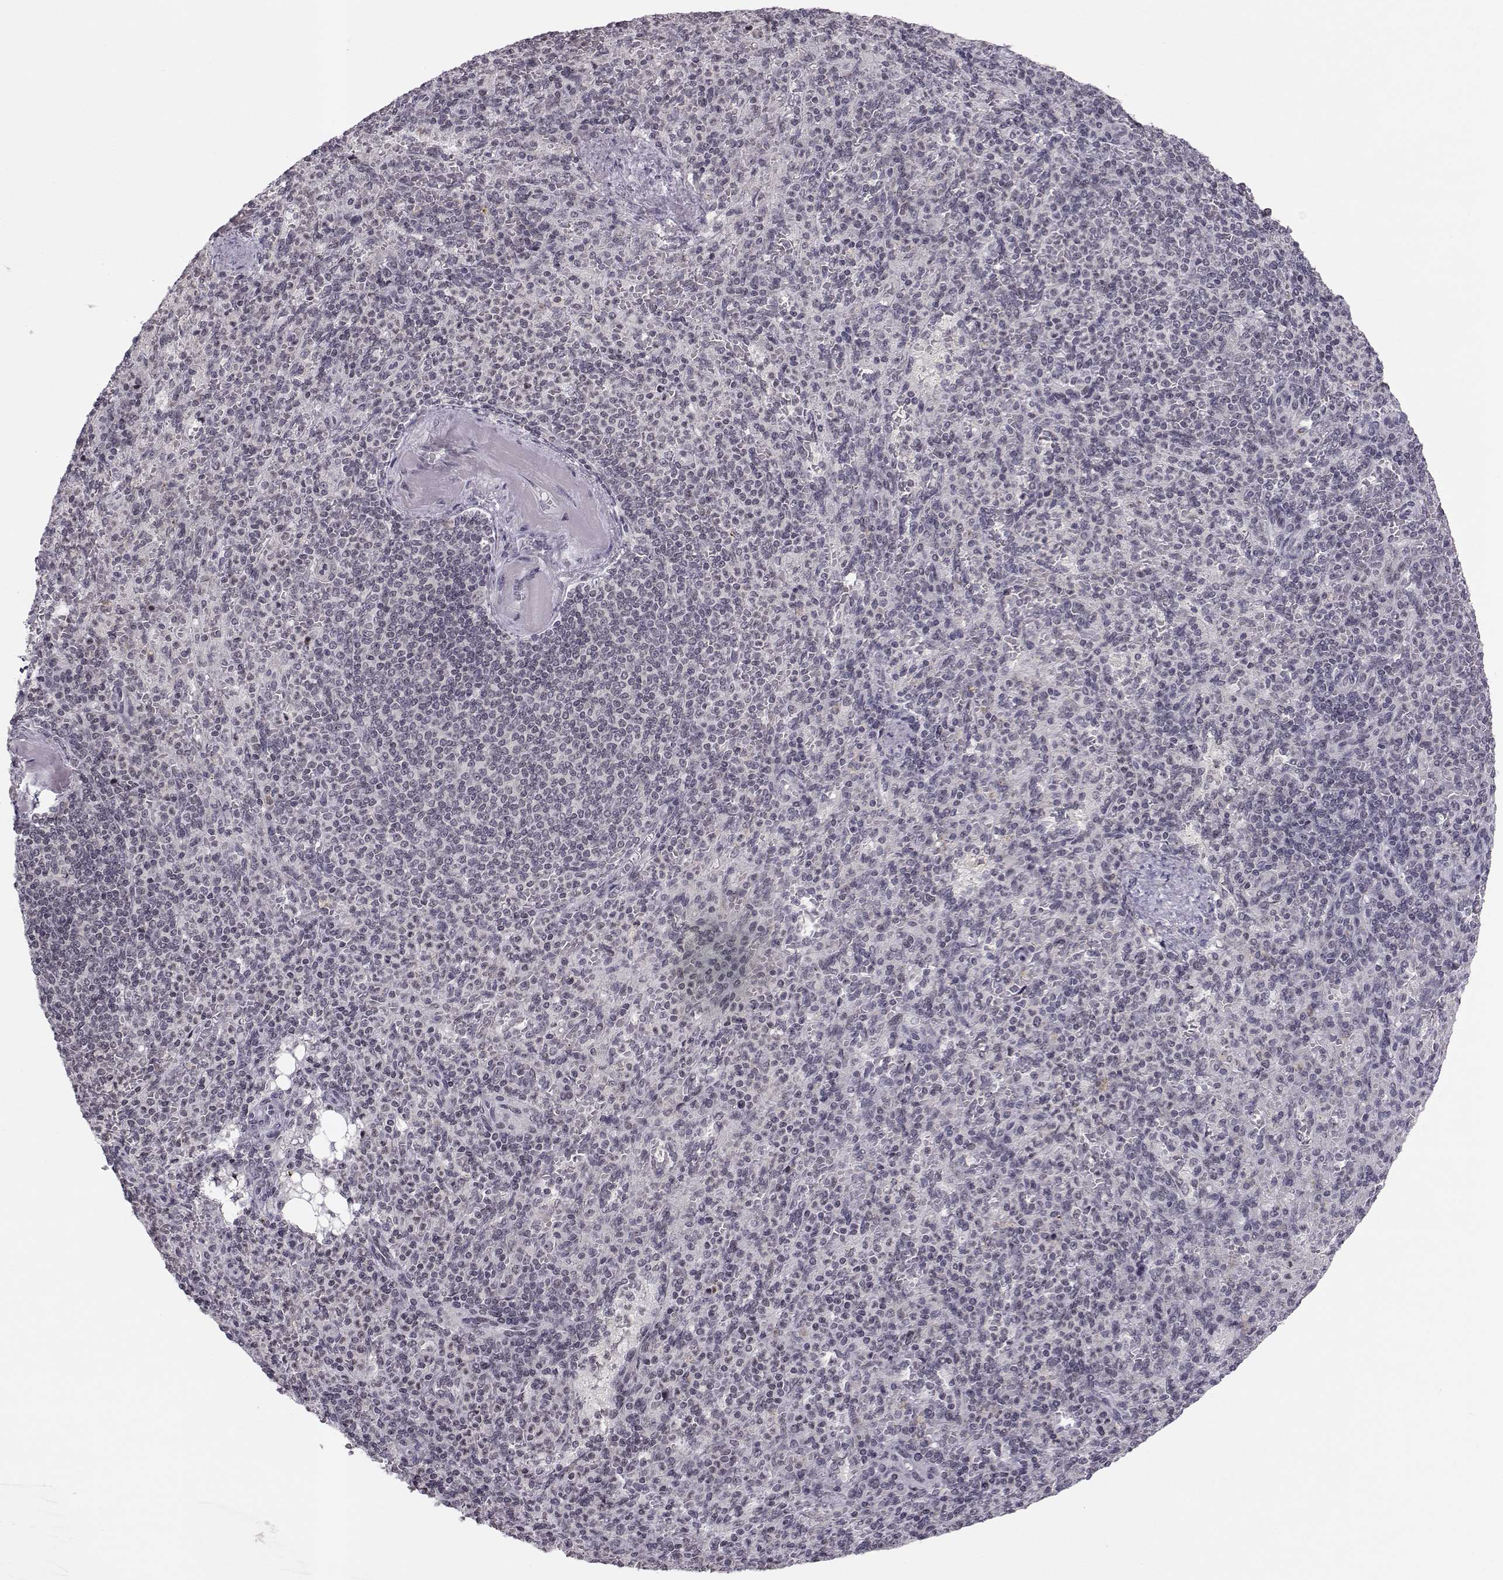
{"staining": {"intensity": "negative", "quantity": "none", "location": "none"}, "tissue": "spleen", "cell_type": "Cells in red pulp", "image_type": "normal", "snomed": [{"axis": "morphology", "description": "Normal tissue, NOS"}, {"axis": "topography", "description": "Spleen"}], "caption": "DAB immunohistochemical staining of normal human spleen shows no significant positivity in cells in red pulp. Nuclei are stained in blue.", "gene": "MARCHF4", "patient": {"sex": "female", "age": 74}}